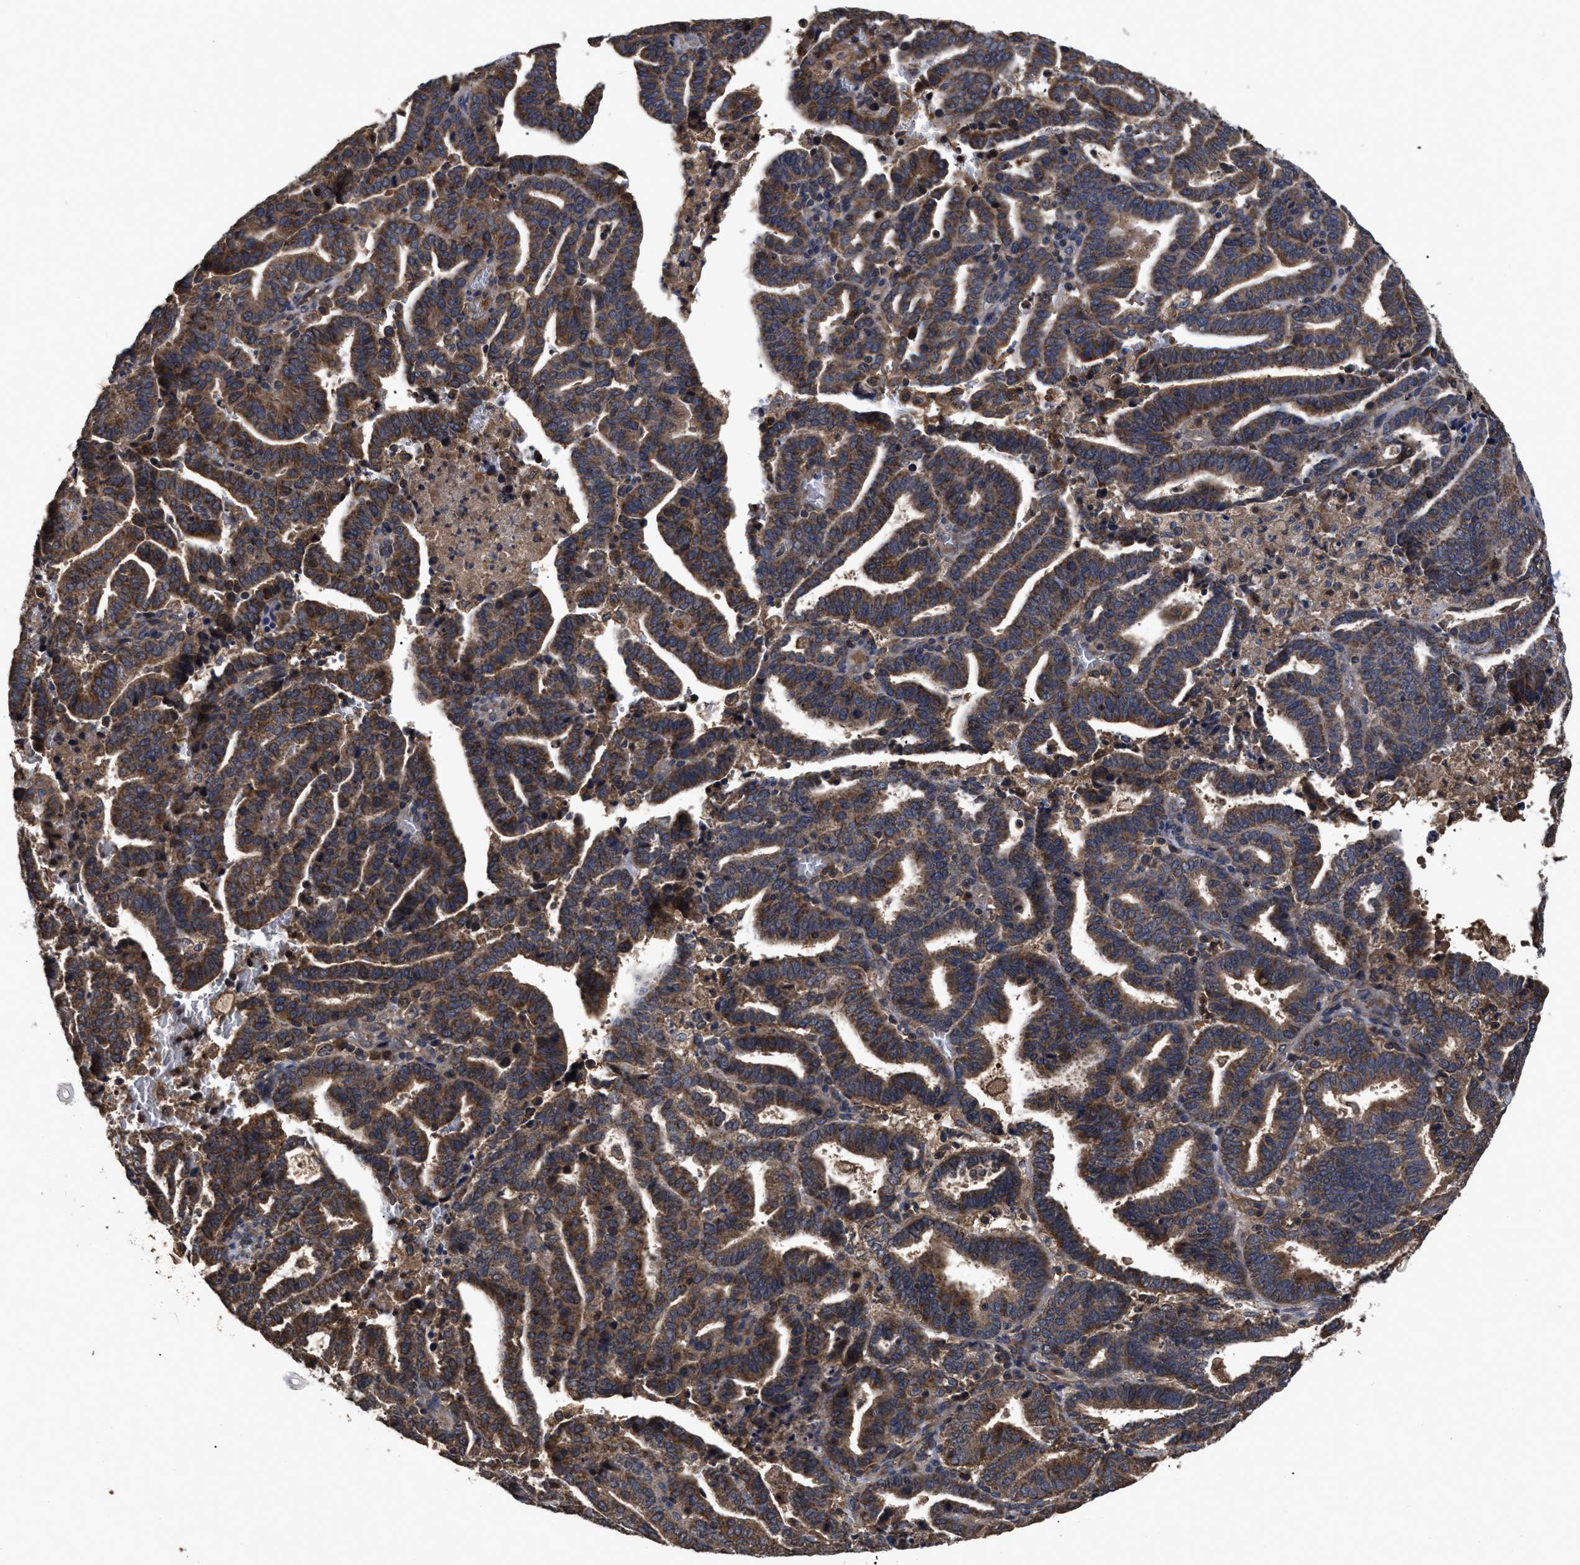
{"staining": {"intensity": "moderate", "quantity": ">75%", "location": "cytoplasmic/membranous"}, "tissue": "endometrial cancer", "cell_type": "Tumor cells", "image_type": "cancer", "snomed": [{"axis": "morphology", "description": "Adenocarcinoma, NOS"}, {"axis": "topography", "description": "Uterus"}], "caption": "Tumor cells exhibit moderate cytoplasmic/membranous expression in about >75% of cells in endometrial cancer (adenocarcinoma). The staining is performed using DAB (3,3'-diaminobenzidine) brown chromogen to label protein expression. The nuclei are counter-stained blue using hematoxylin.", "gene": "LRRC3", "patient": {"sex": "female", "age": 83}}